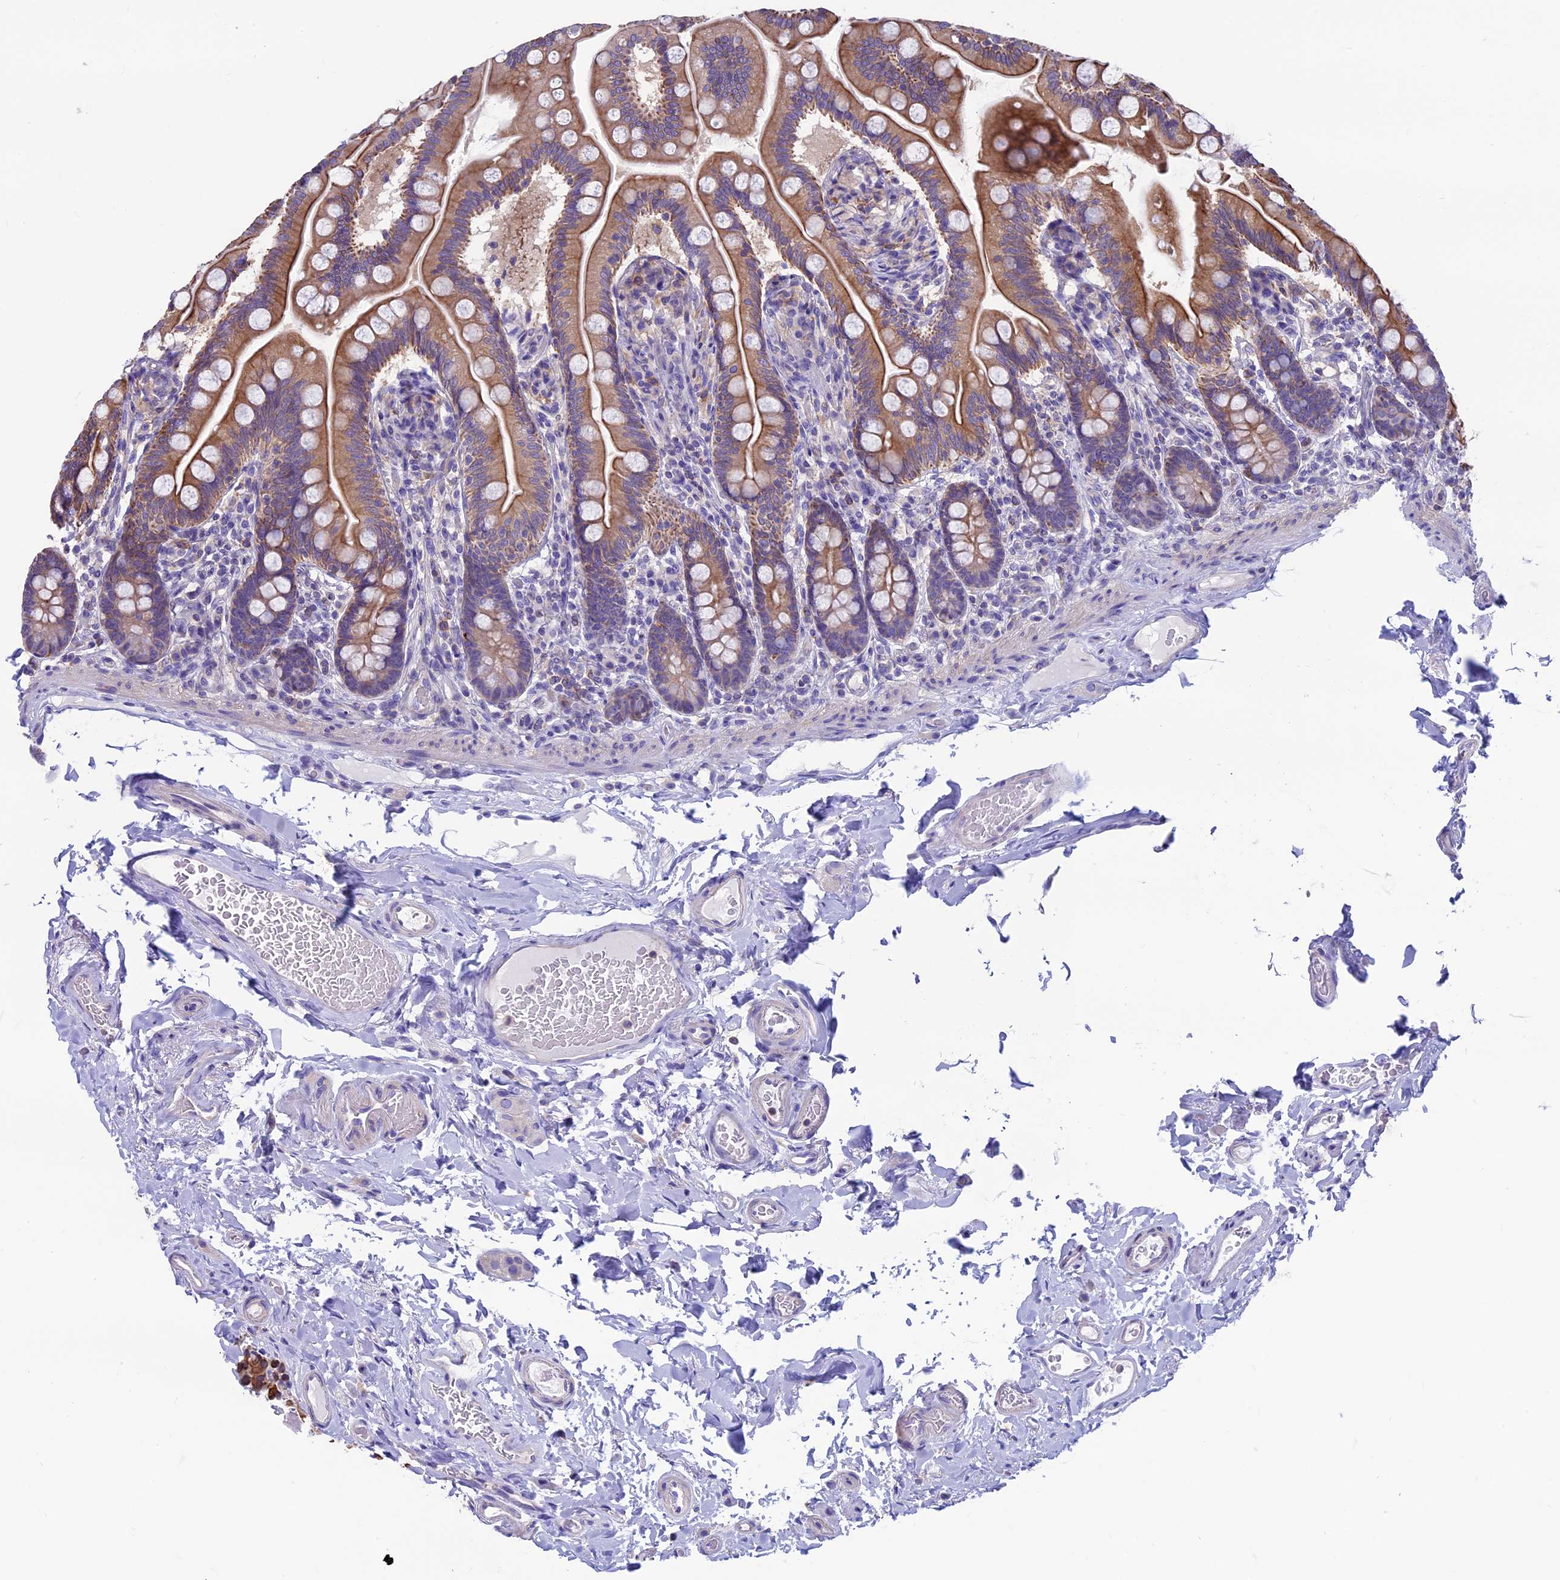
{"staining": {"intensity": "strong", "quantity": ">75%", "location": "cytoplasmic/membranous"}, "tissue": "small intestine", "cell_type": "Glandular cells", "image_type": "normal", "snomed": [{"axis": "morphology", "description": "Normal tissue, NOS"}, {"axis": "topography", "description": "Small intestine"}], "caption": "IHC of normal human small intestine reveals high levels of strong cytoplasmic/membranous expression in approximately >75% of glandular cells. Nuclei are stained in blue.", "gene": "CDAN1", "patient": {"sex": "female", "age": 64}}